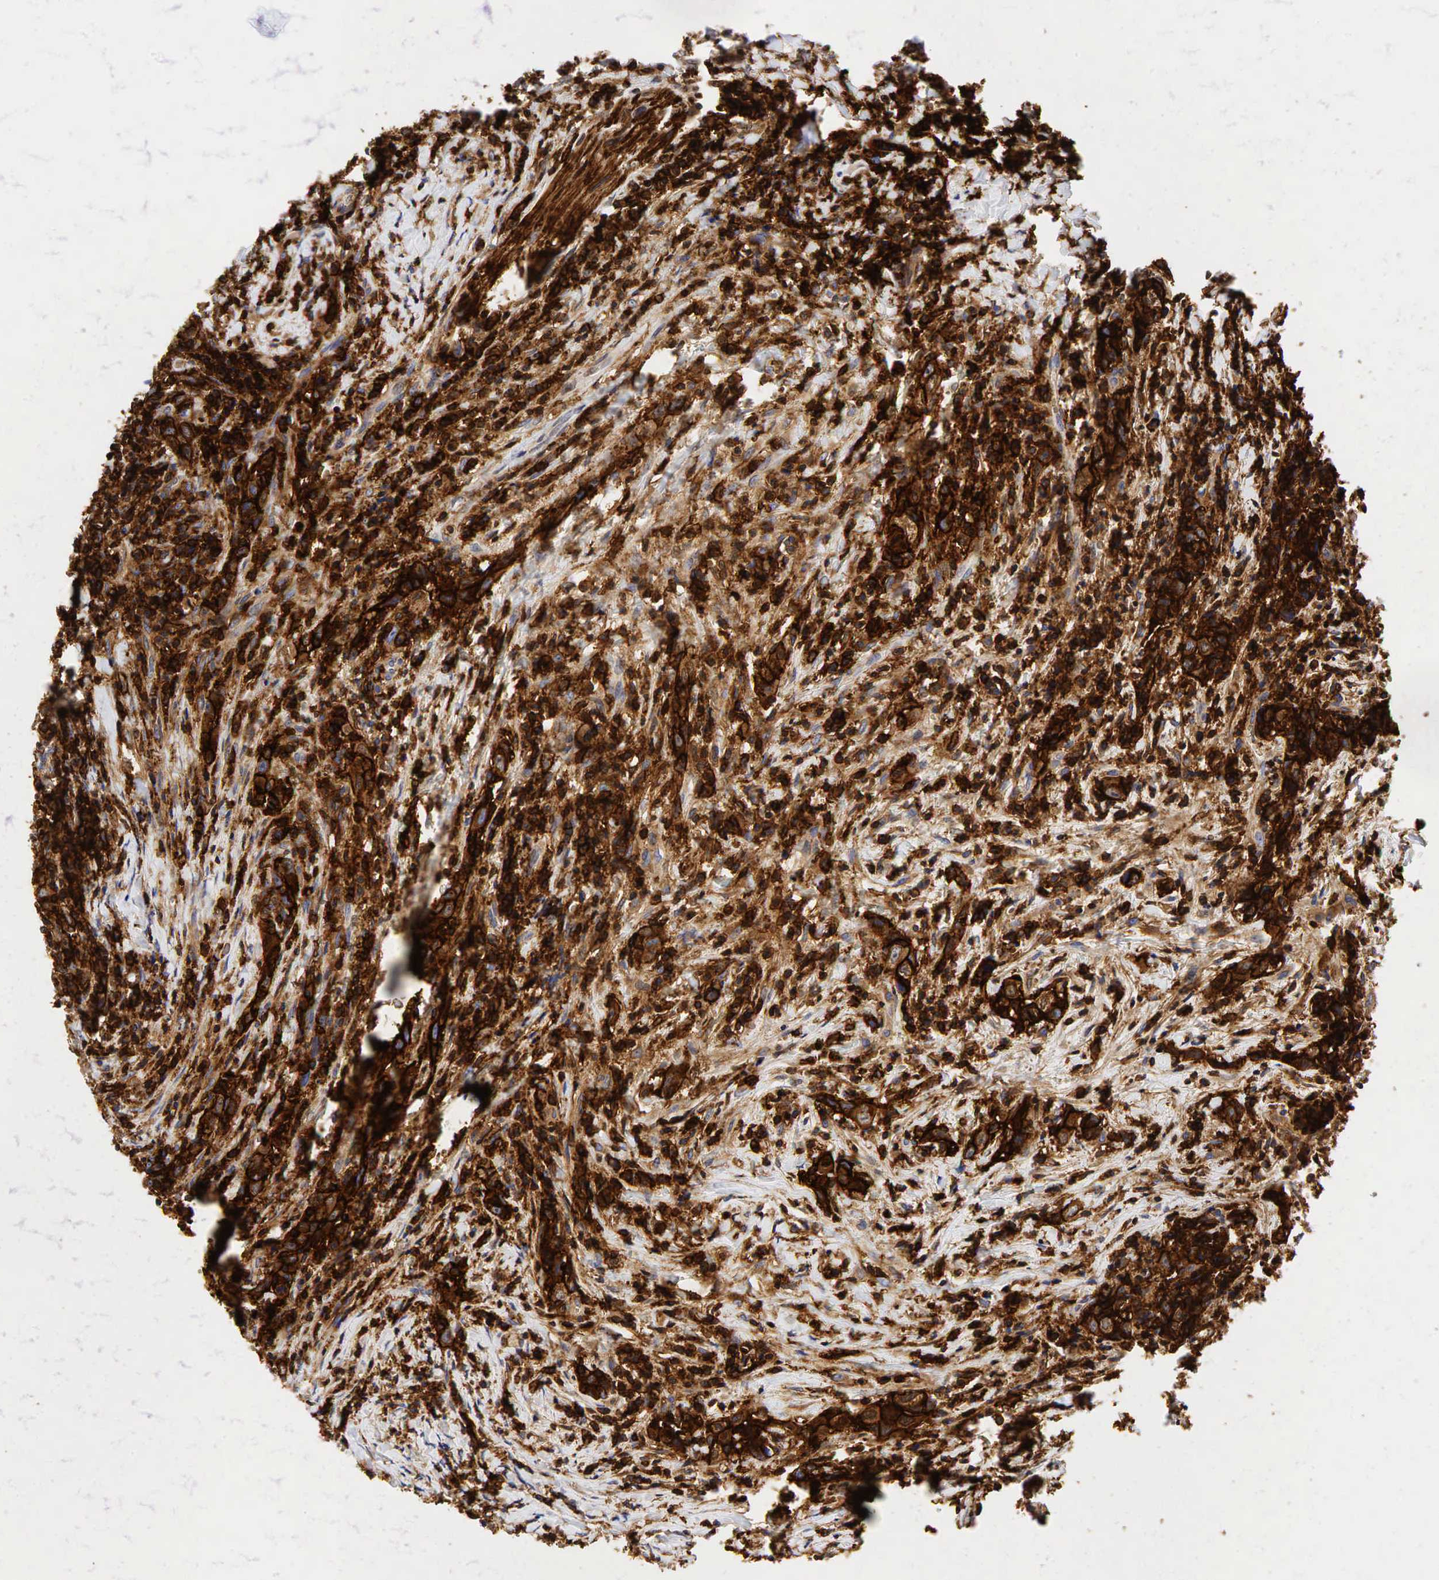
{"staining": {"intensity": "strong", "quantity": ">75%", "location": "cytoplasmic/membranous"}, "tissue": "head and neck cancer", "cell_type": "Tumor cells", "image_type": "cancer", "snomed": [{"axis": "morphology", "description": "Squamous cell carcinoma, NOS"}, {"axis": "topography", "description": "Oral tissue"}, {"axis": "topography", "description": "Head-Neck"}], "caption": "A brown stain highlights strong cytoplasmic/membranous expression of a protein in human head and neck squamous cell carcinoma tumor cells. (Brightfield microscopy of DAB IHC at high magnification).", "gene": "CD44", "patient": {"sex": "female", "age": 82}}